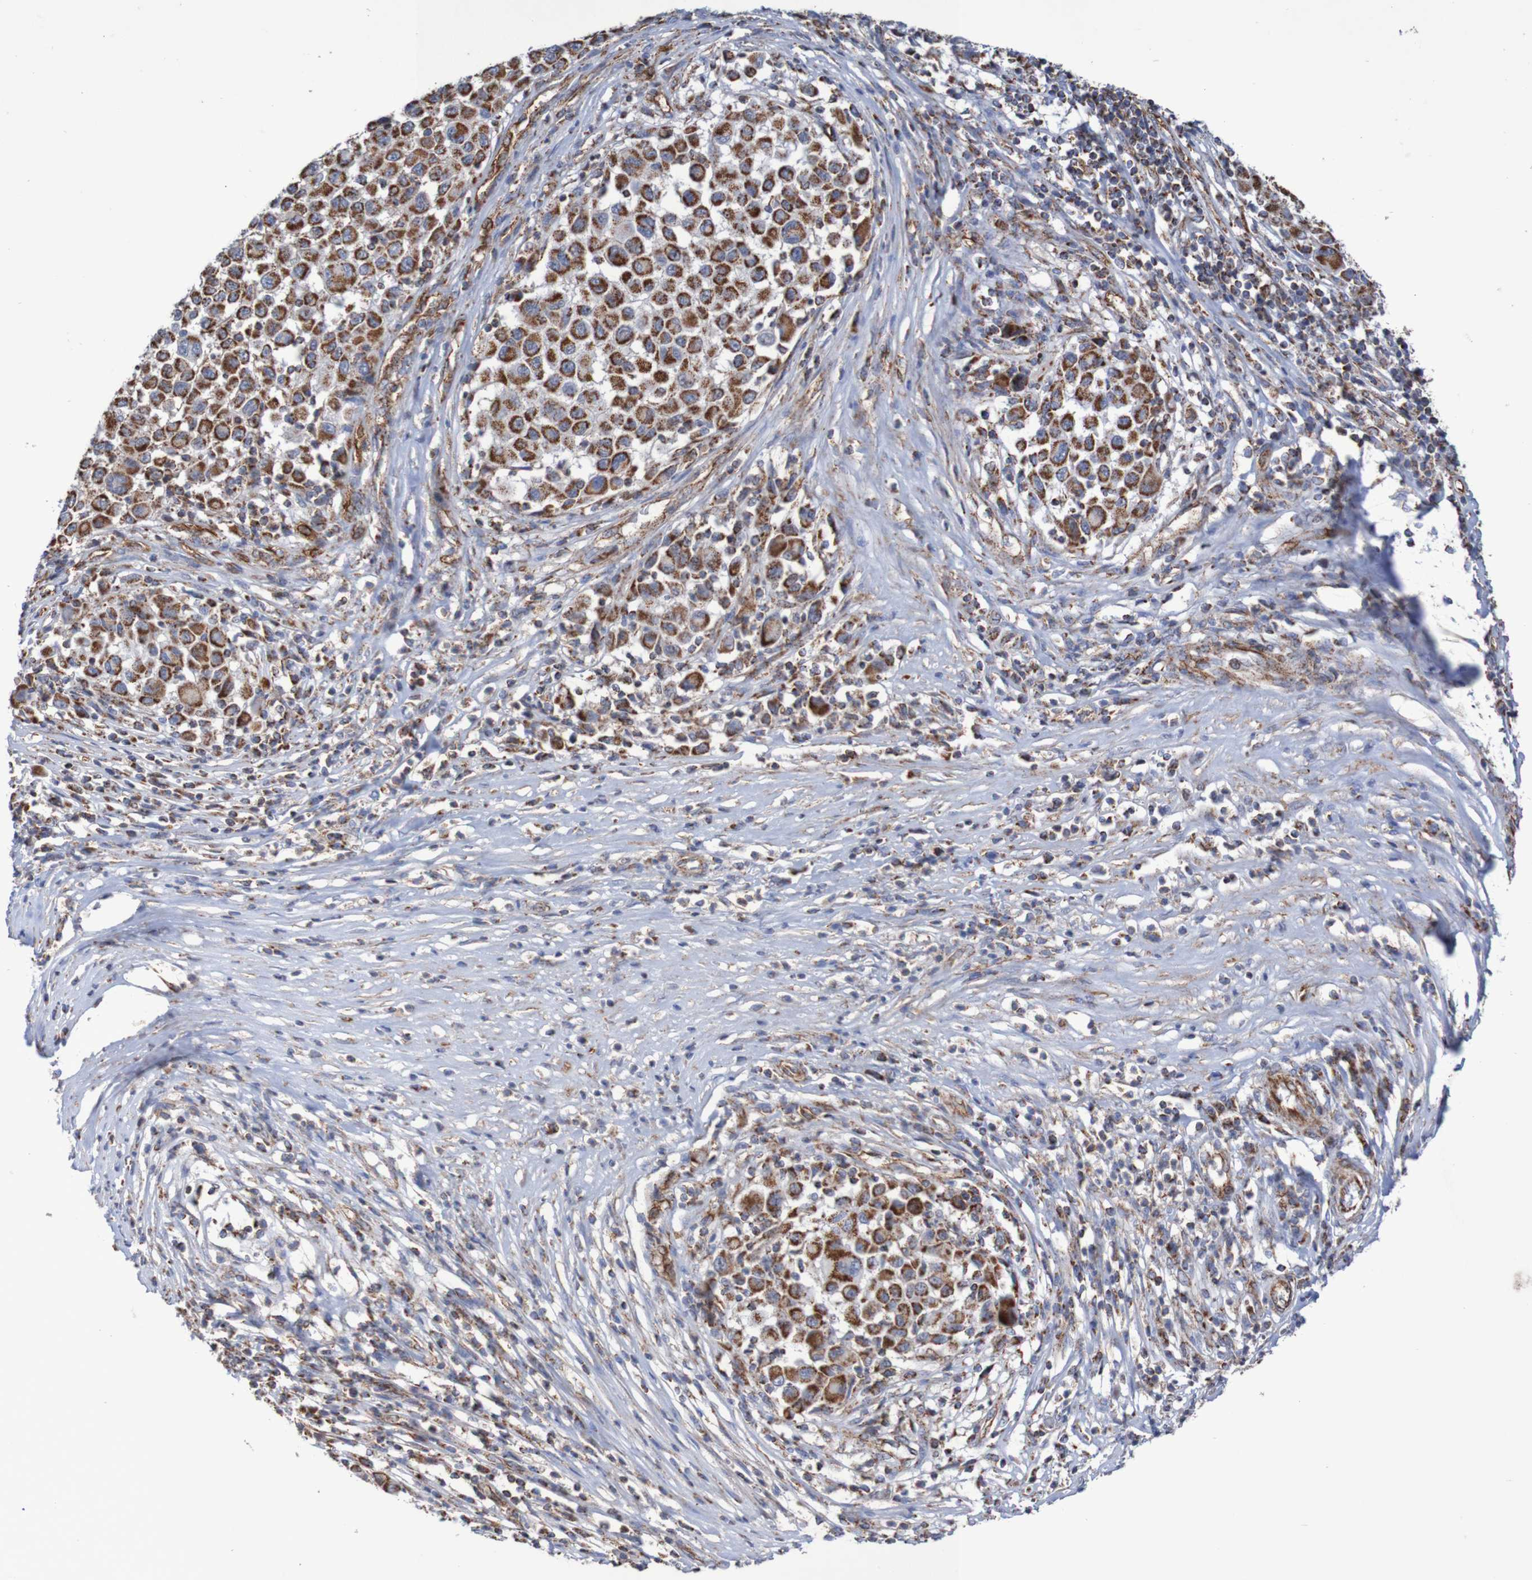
{"staining": {"intensity": "strong", "quantity": ">75%", "location": "cytoplasmic/membranous"}, "tissue": "melanoma", "cell_type": "Tumor cells", "image_type": "cancer", "snomed": [{"axis": "morphology", "description": "Malignant melanoma, Metastatic site"}, {"axis": "topography", "description": "Lymph node"}], "caption": "Malignant melanoma (metastatic site) tissue exhibits strong cytoplasmic/membranous expression in approximately >75% of tumor cells, visualized by immunohistochemistry.", "gene": "MMEL1", "patient": {"sex": "male", "age": 61}}